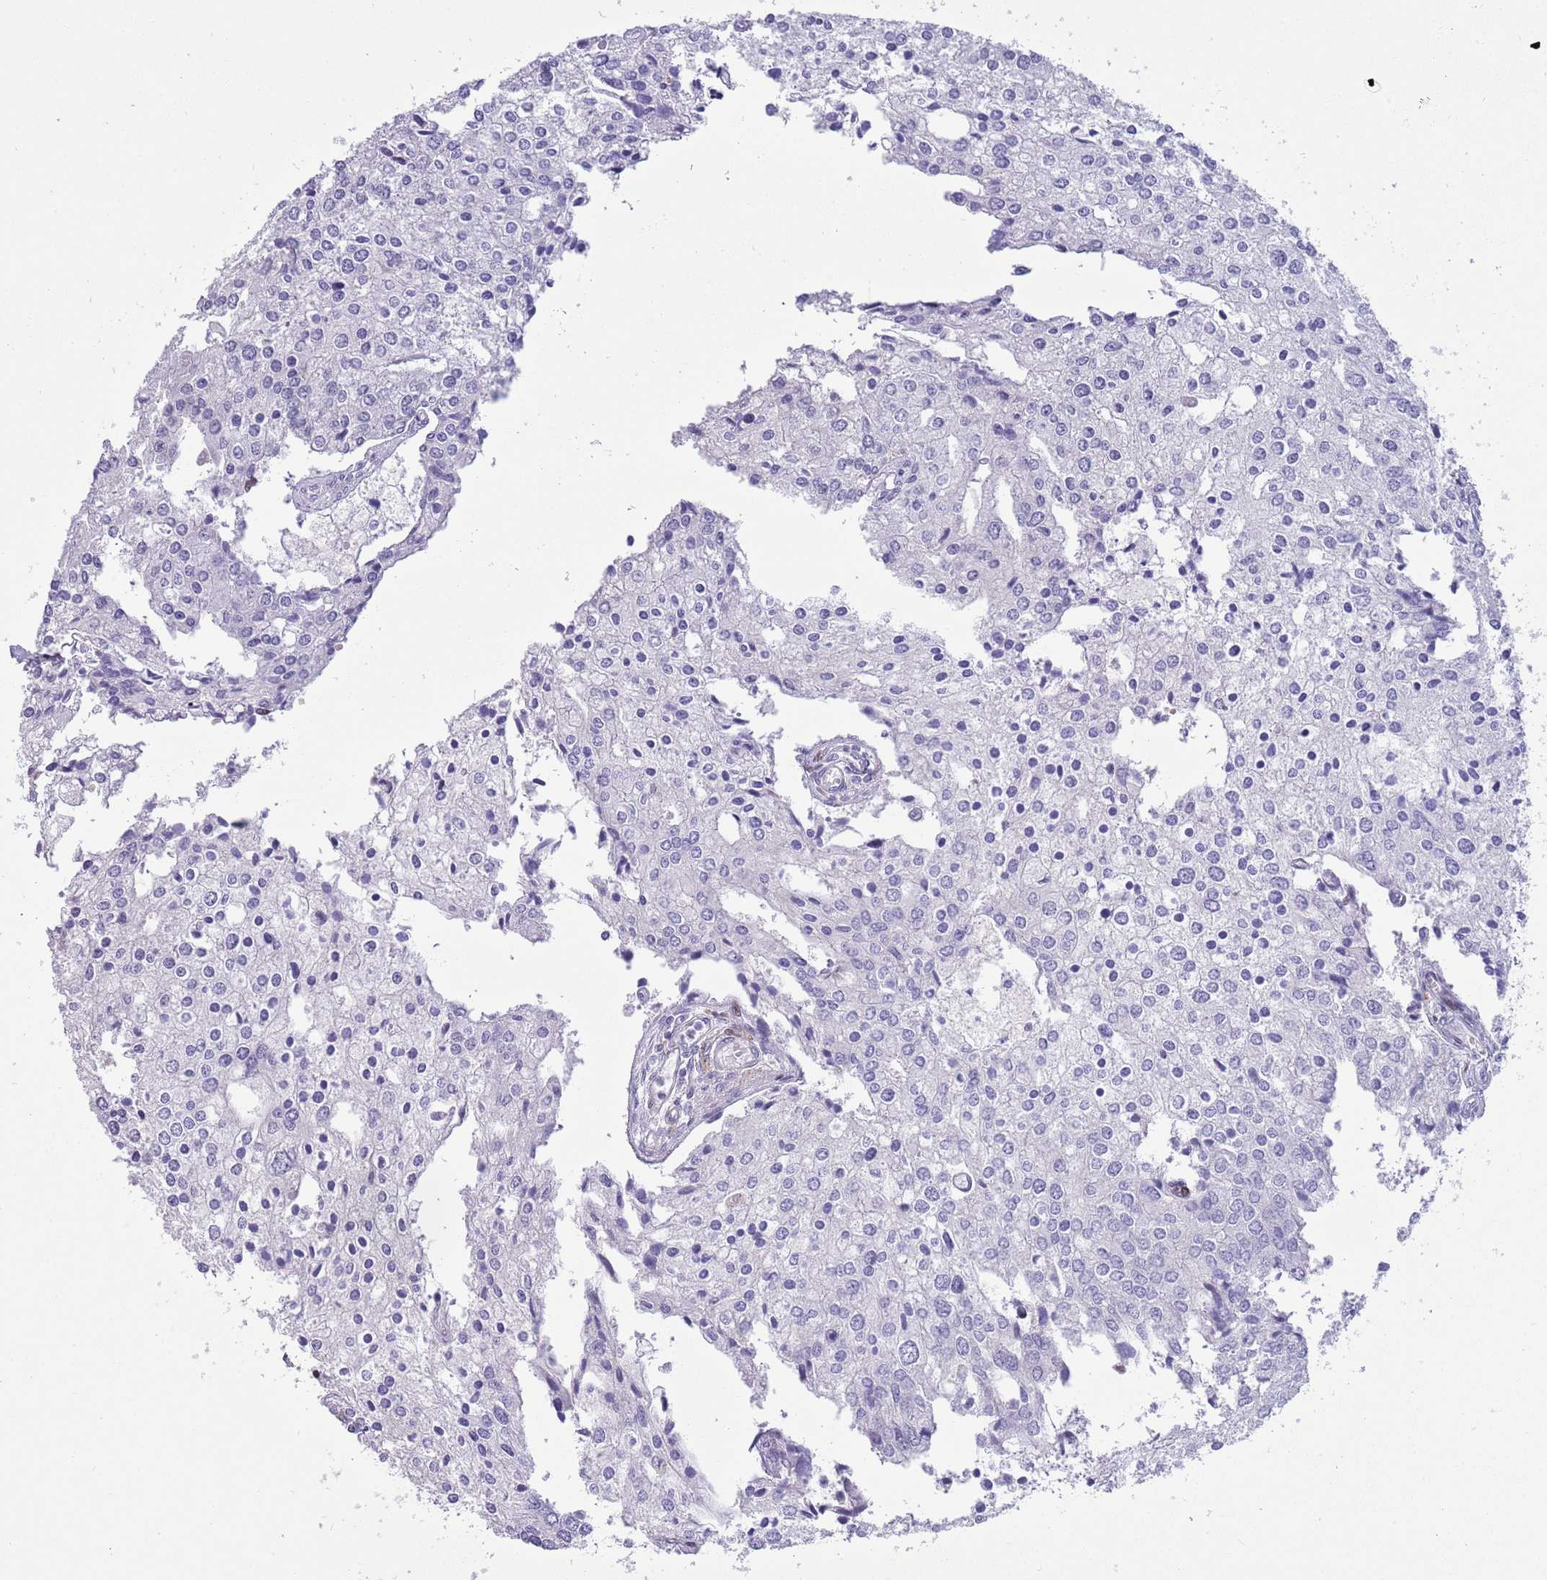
{"staining": {"intensity": "negative", "quantity": "none", "location": "none"}, "tissue": "prostate cancer", "cell_type": "Tumor cells", "image_type": "cancer", "snomed": [{"axis": "morphology", "description": "Adenocarcinoma, High grade"}, {"axis": "topography", "description": "Prostate"}], "caption": "The histopathology image reveals no significant staining in tumor cells of prostate cancer.", "gene": "ANO8", "patient": {"sex": "male", "age": 62}}